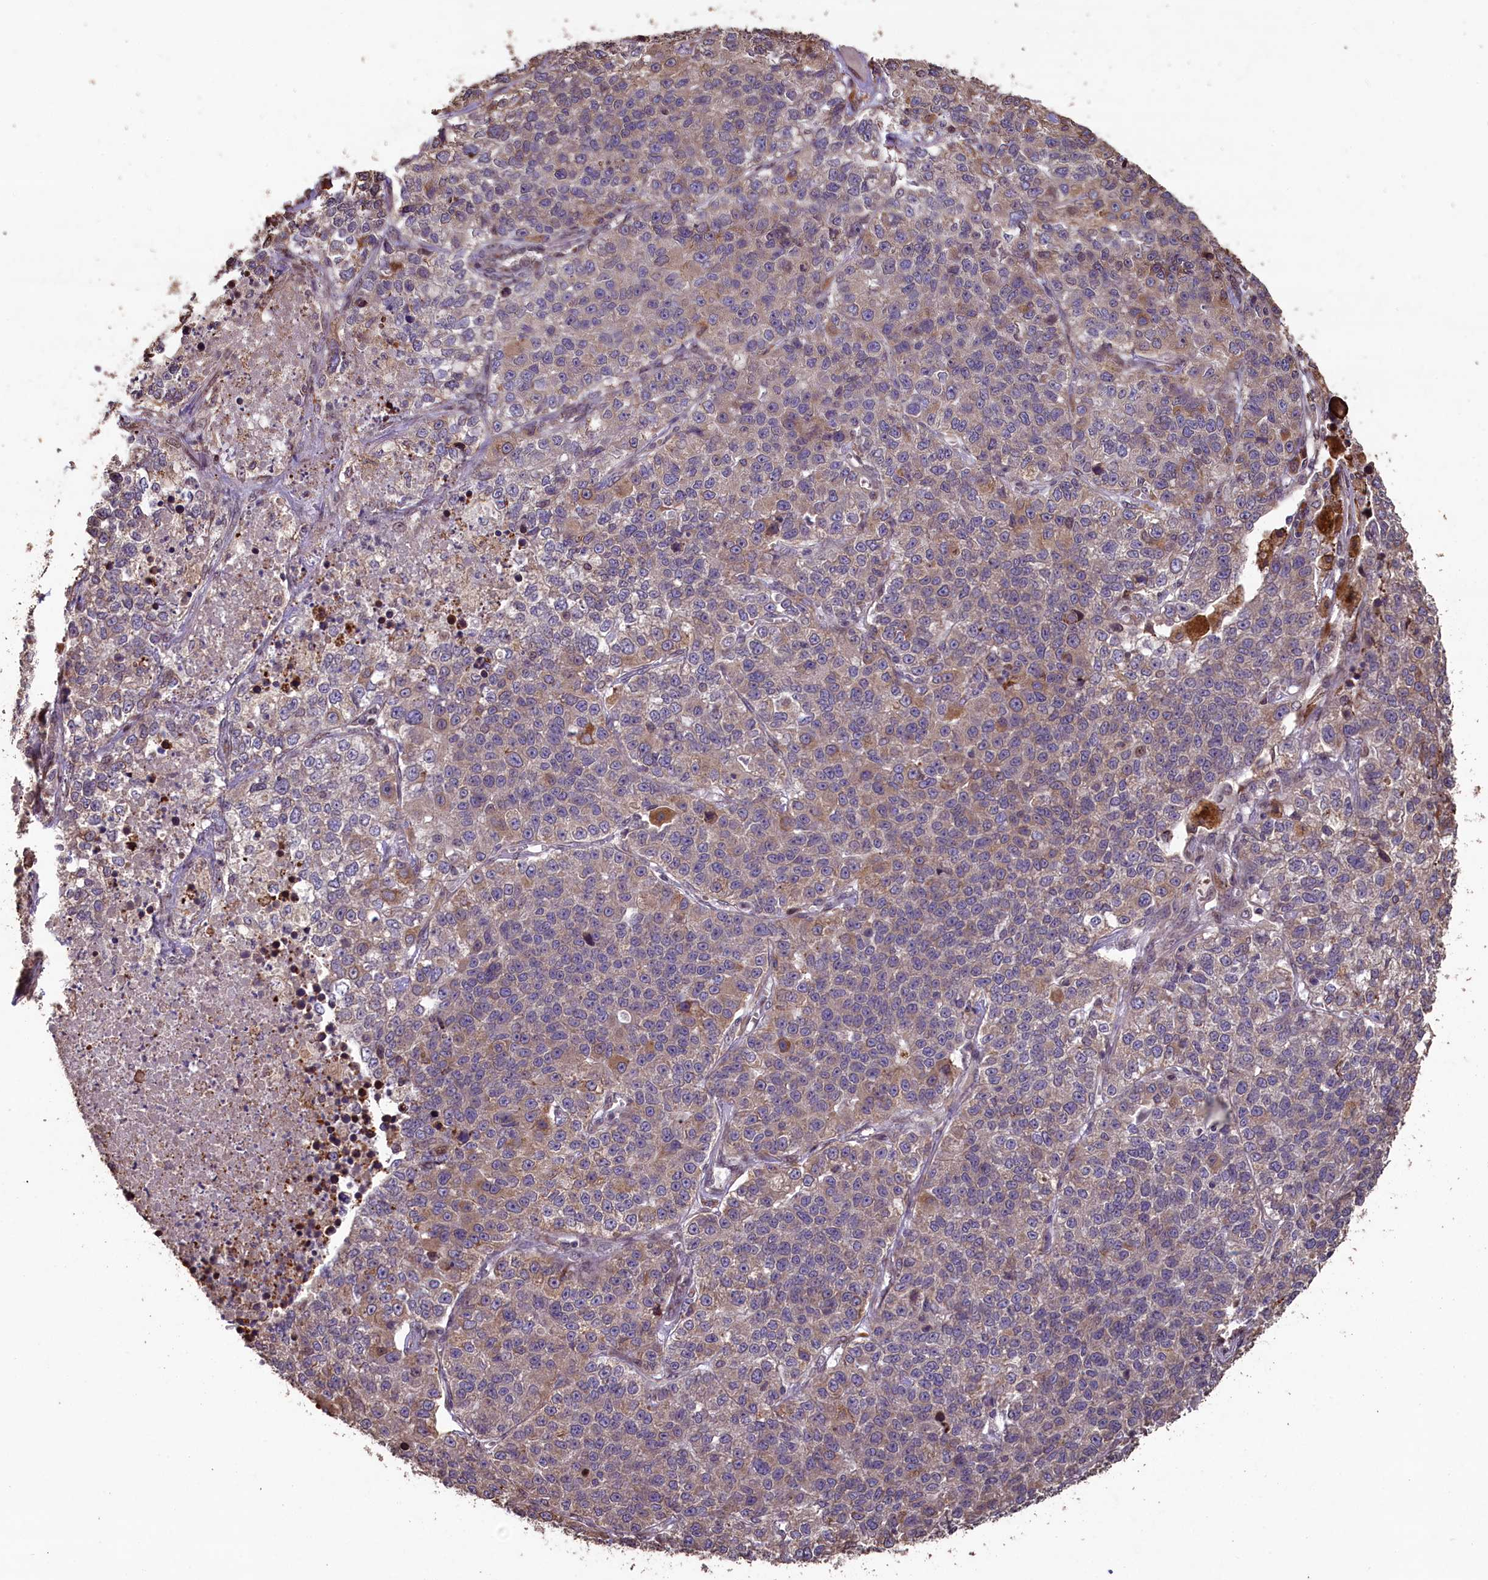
{"staining": {"intensity": "weak", "quantity": "25%-75%", "location": "cytoplasmic/membranous"}, "tissue": "lung cancer", "cell_type": "Tumor cells", "image_type": "cancer", "snomed": [{"axis": "morphology", "description": "Adenocarcinoma, NOS"}, {"axis": "topography", "description": "Lung"}], "caption": "Human lung adenocarcinoma stained with a protein marker demonstrates weak staining in tumor cells.", "gene": "SLC38A7", "patient": {"sex": "male", "age": 49}}